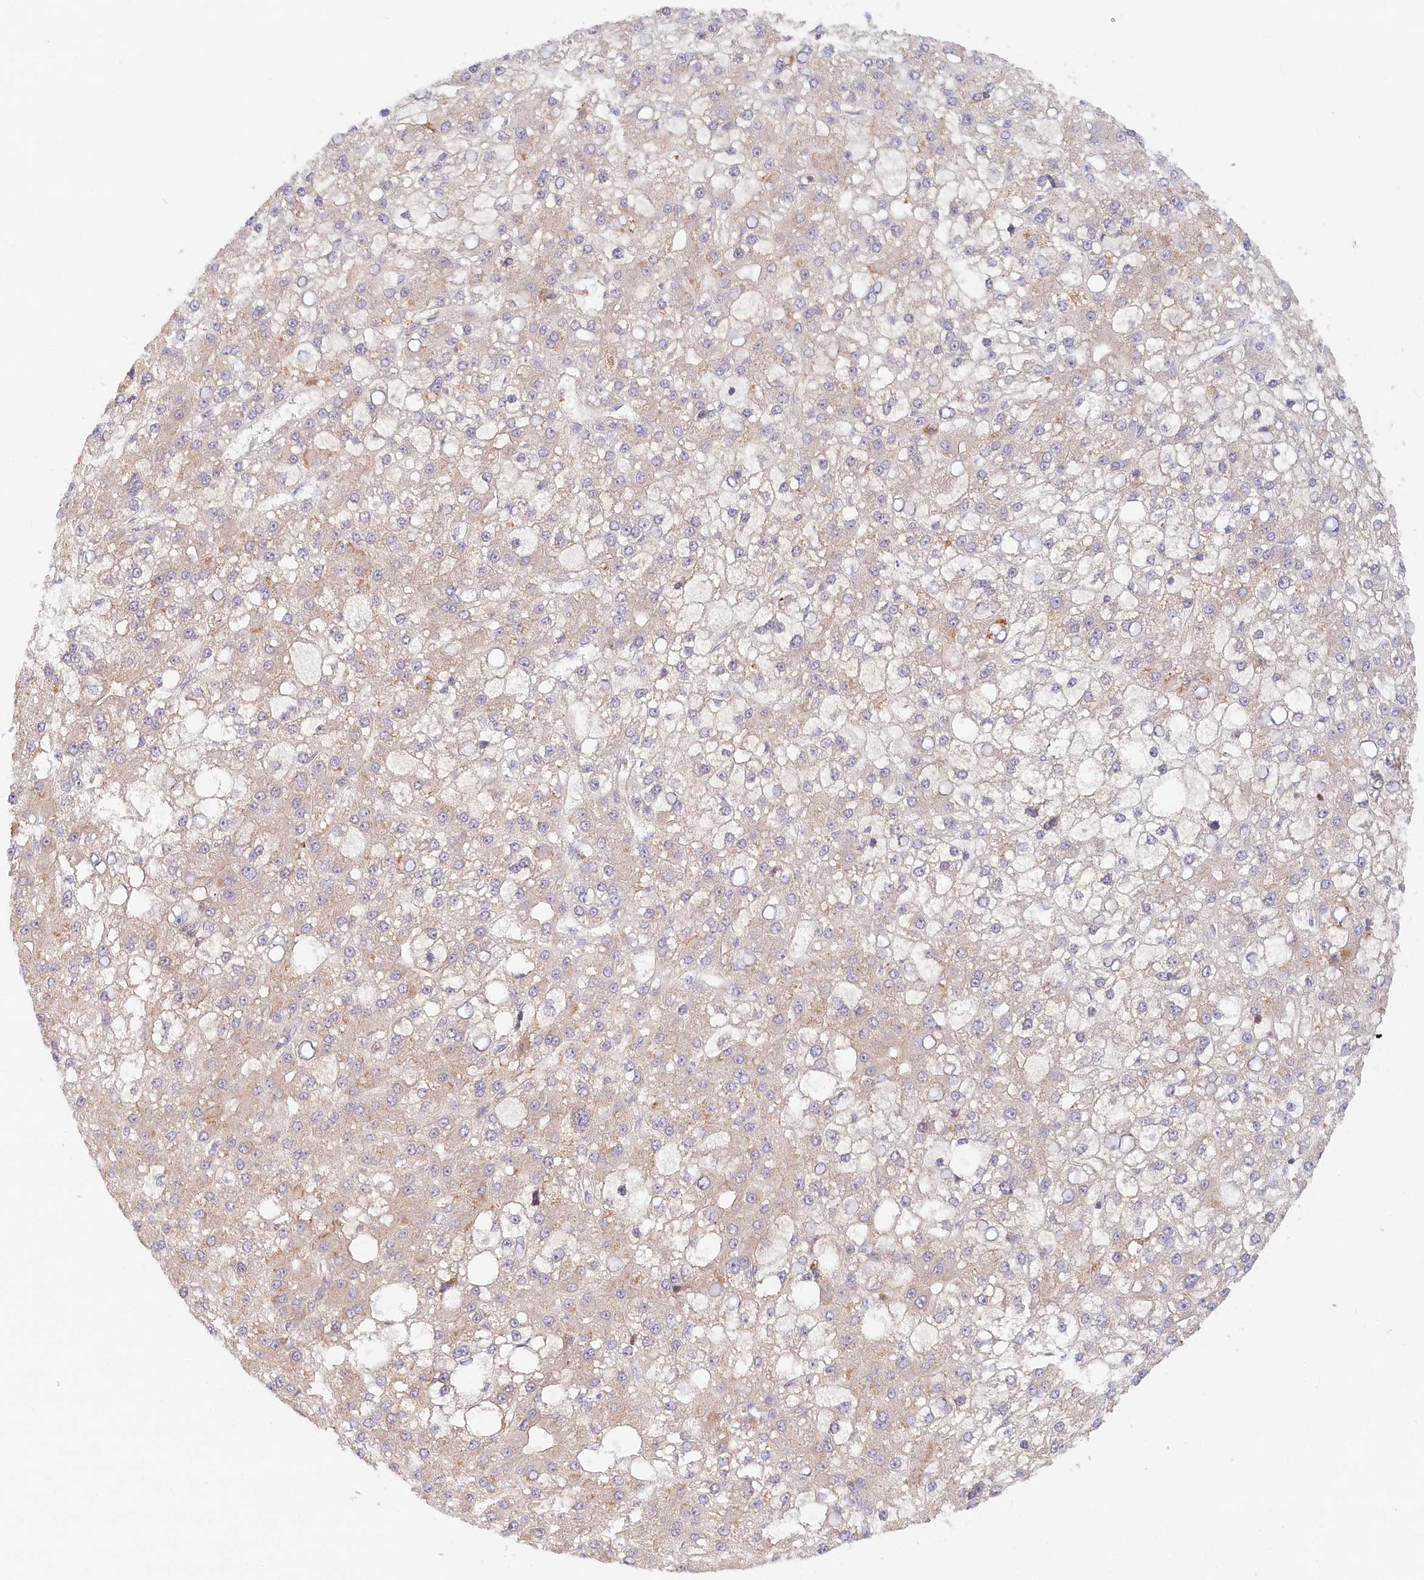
{"staining": {"intensity": "weak", "quantity": "<25%", "location": "cytoplasmic/membranous"}, "tissue": "liver cancer", "cell_type": "Tumor cells", "image_type": "cancer", "snomed": [{"axis": "morphology", "description": "Carcinoma, Hepatocellular, NOS"}, {"axis": "topography", "description": "Liver"}], "caption": "This is an IHC image of human hepatocellular carcinoma (liver). There is no expression in tumor cells.", "gene": "UMPS", "patient": {"sex": "male", "age": 67}}